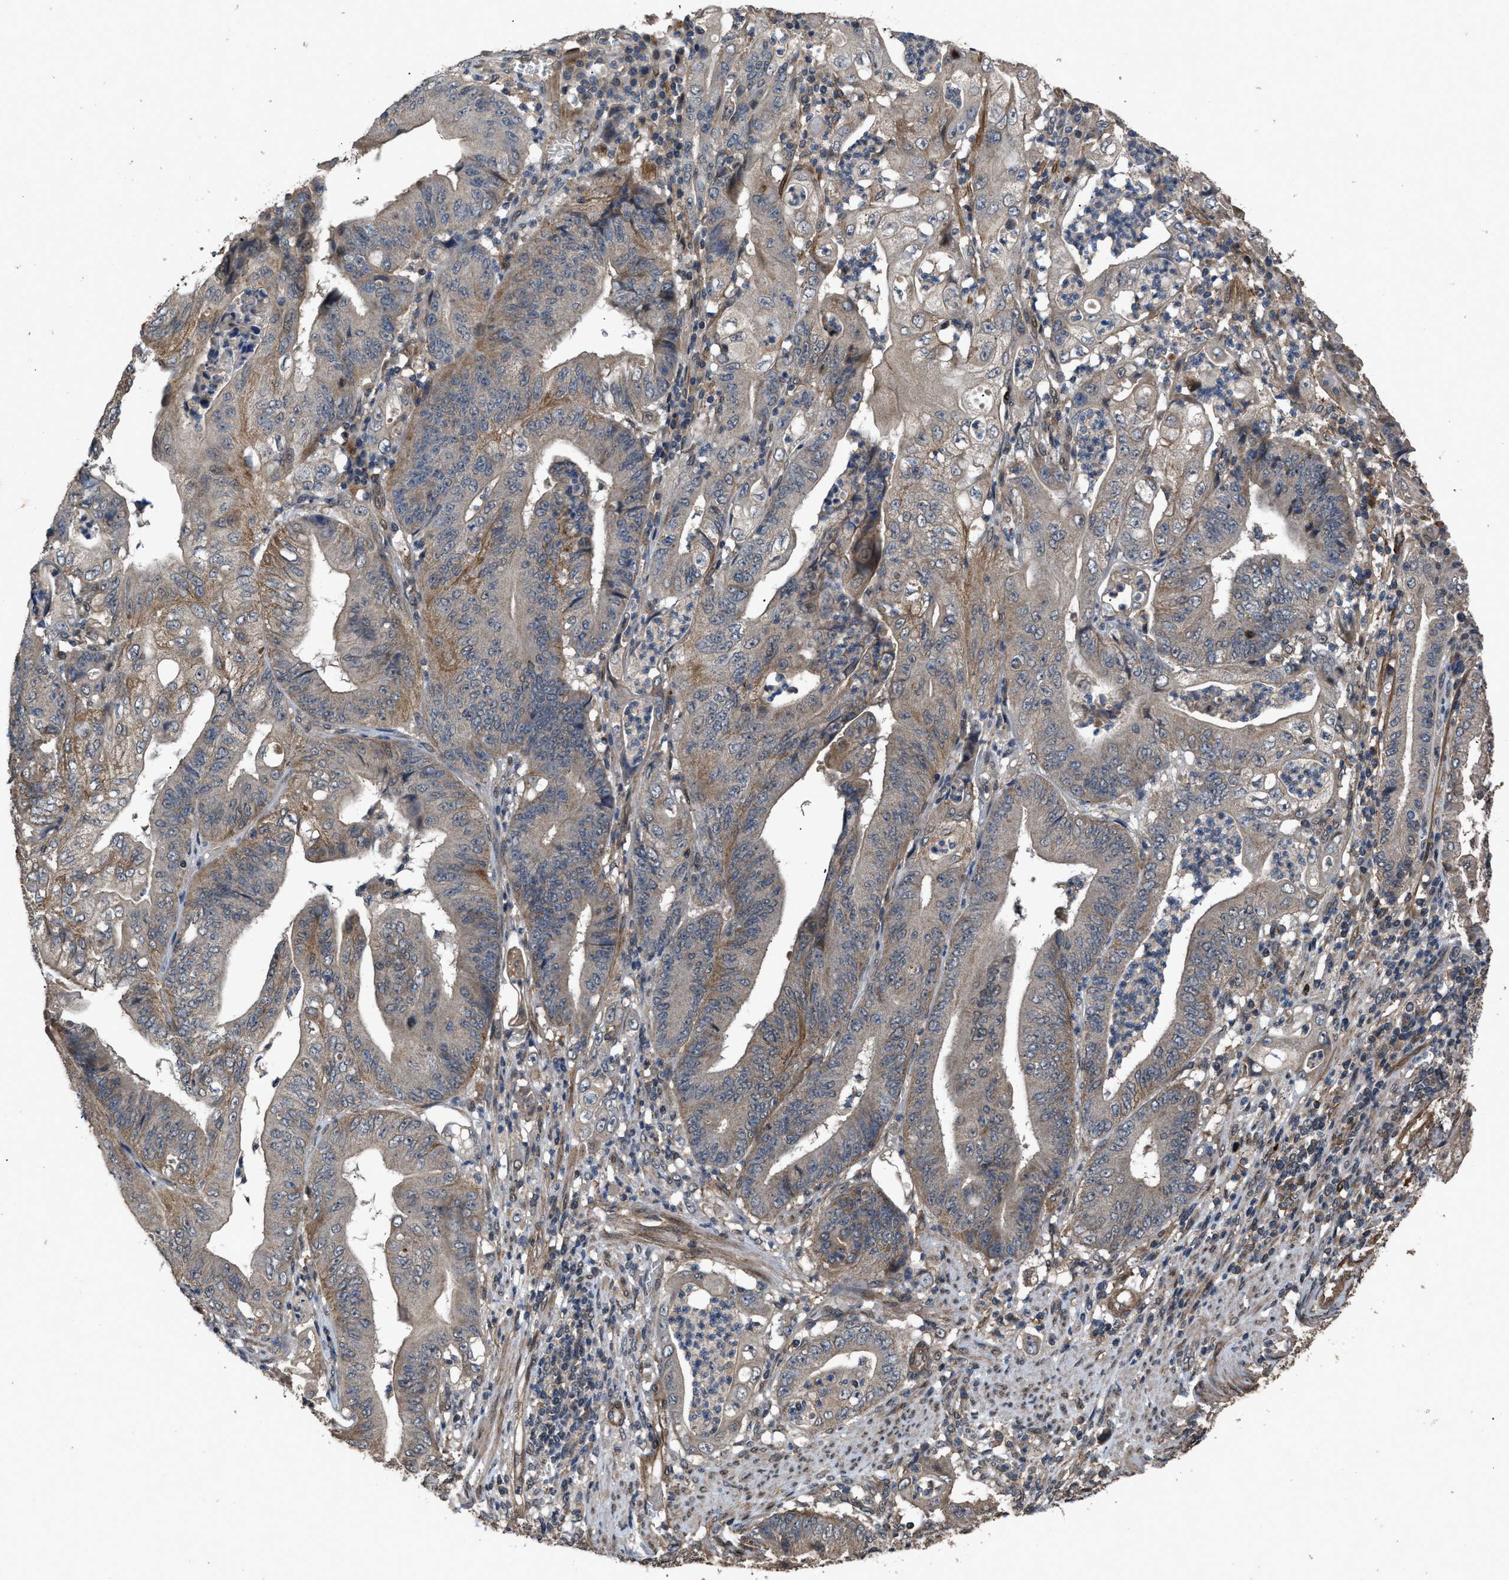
{"staining": {"intensity": "moderate", "quantity": "25%-75%", "location": "cytoplasmic/membranous"}, "tissue": "stomach cancer", "cell_type": "Tumor cells", "image_type": "cancer", "snomed": [{"axis": "morphology", "description": "Adenocarcinoma, NOS"}, {"axis": "topography", "description": "Stomach"}], "caption": "This is a micrograph of immunohistochemistry staining of adenocarcinoma (stomach), which shows moderate staining in the cytoplasmic/membranous of tumor cells.", "gene": "UTRN", "patient": {"sex": "female", "age": 73}}